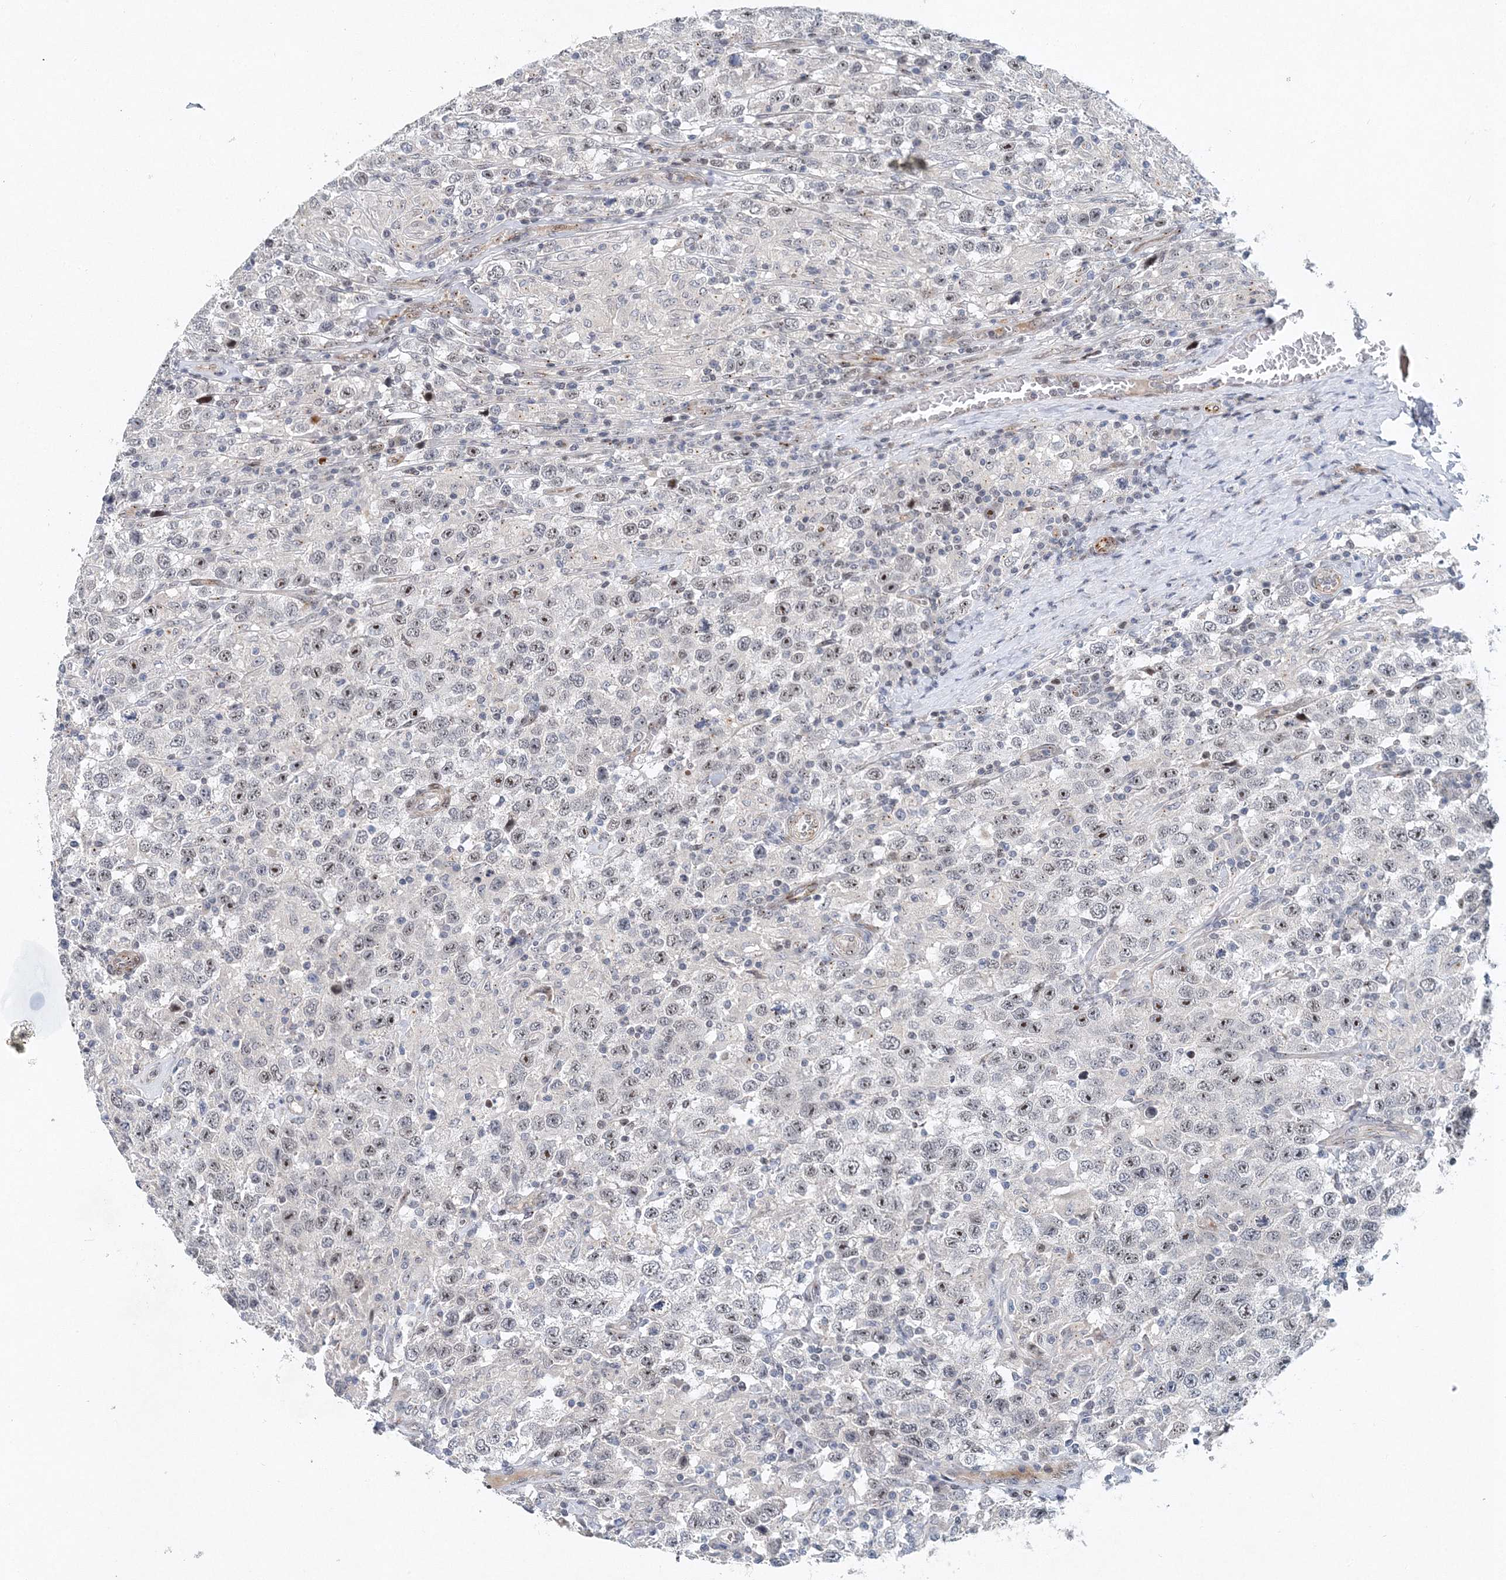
{"staining": {"intensity": "moderate", "quantity": "<25%", "location": "nuclear"}, "tissue": "testis cancer", "cell_type": "Tumor cells", "image_type": "cancer", "snomed": [{"axis": "morphology", "description": "Seminoma, NOS"}, {"axis": "topography", "description": "Testis"}], "caption": "Protein staining of testis seminoma tissue exhibits moderate nuclear staining in about <25% of tumor cells. (DAB IHC with brightfield microscopy, high magnification).", "gene": "UIMC1", "patient": {"sex": "male", "age": 41}}